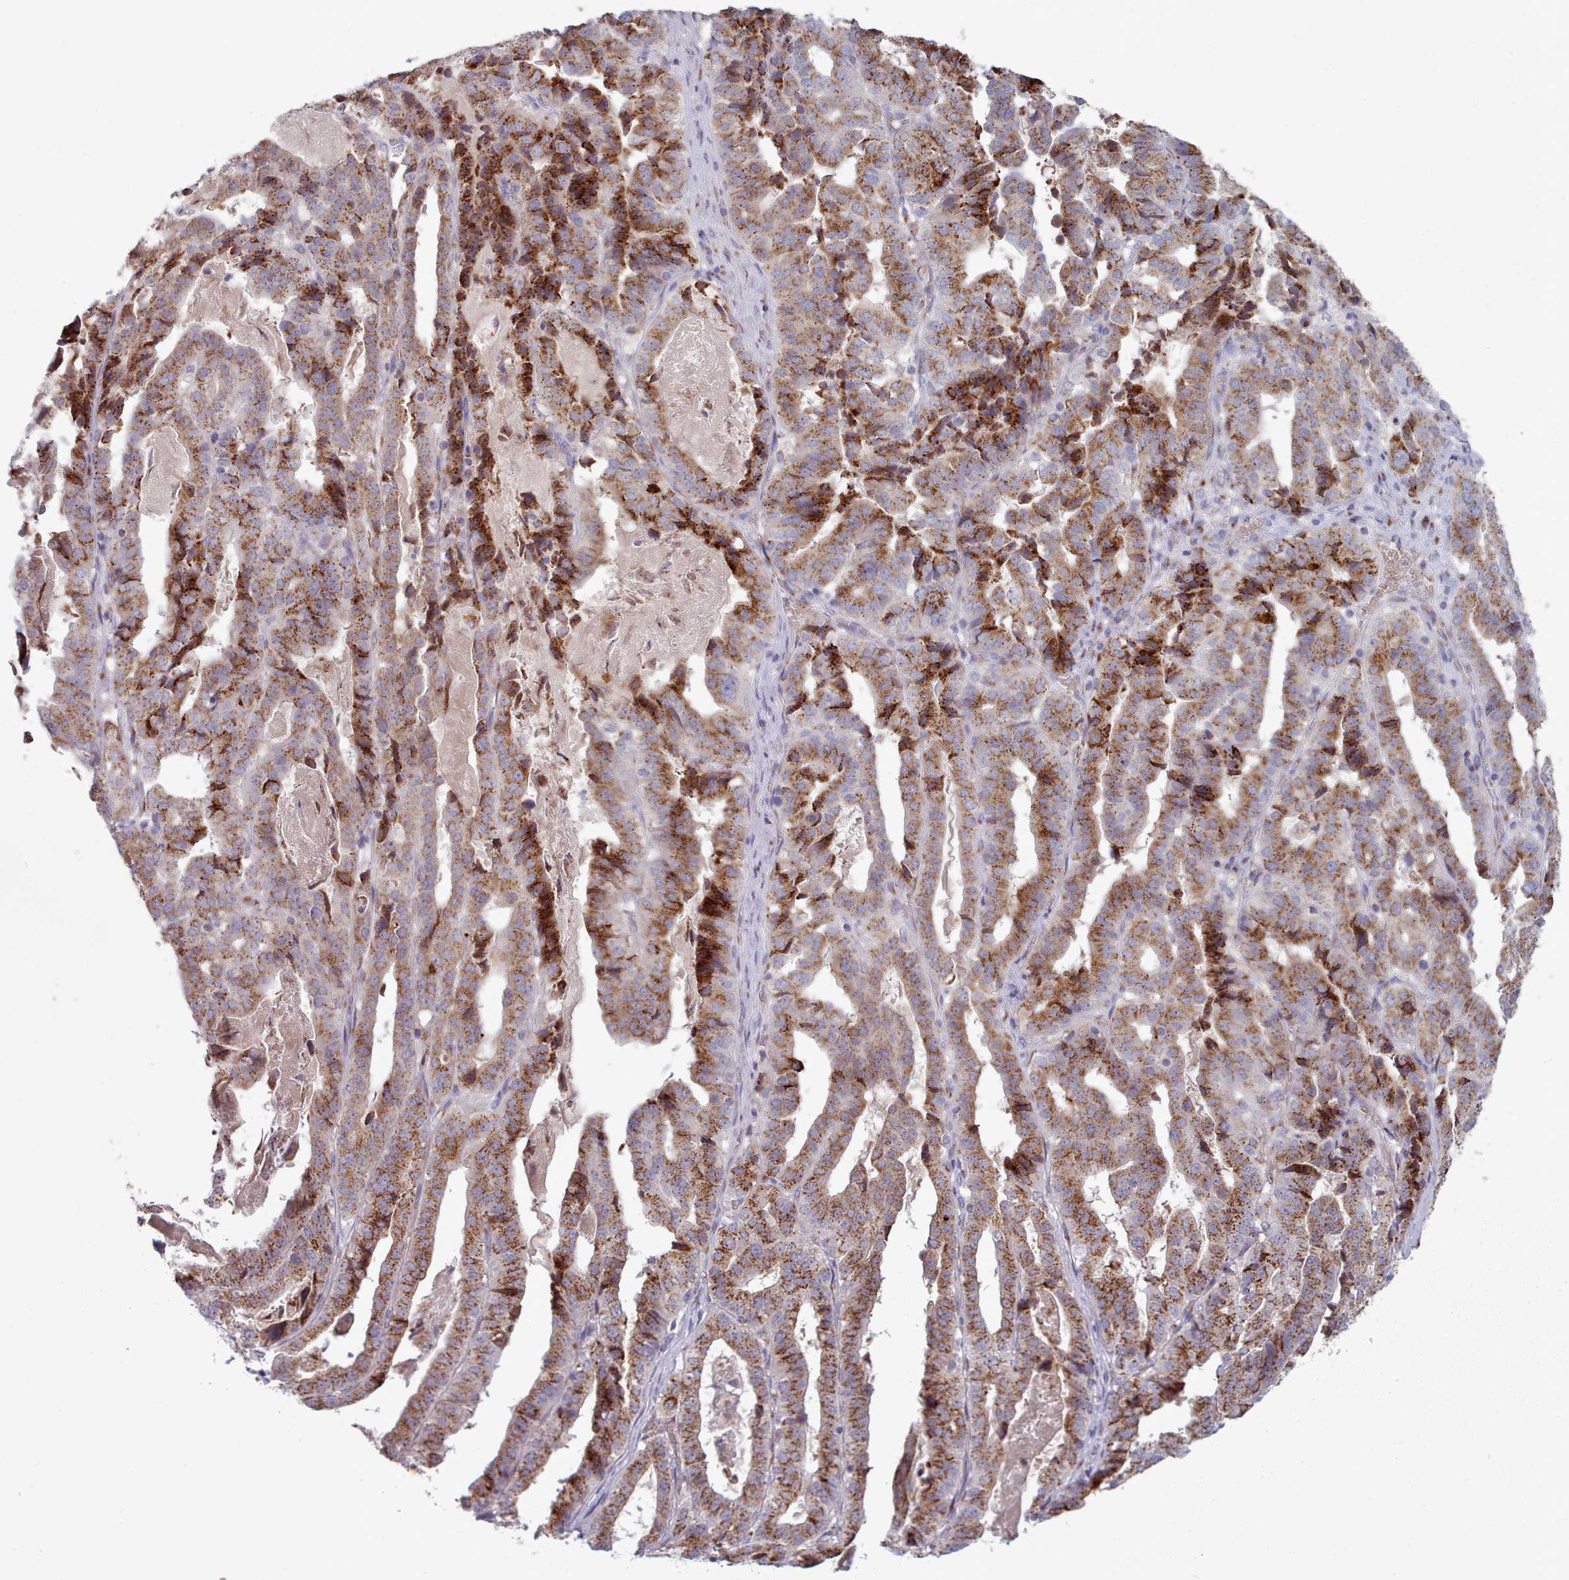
{"staining": {"intensity": "strong", "quantity": ">75%", "location": "cytoplasmic/membranous"}, "tissue": "stomach cancer", "cell_type": "Tumor cells", "image_type": "cancer", "snomed": [{"axis": "morphology", "description": "Adenocarcinoma, NOS"}, {"axis": "topography", "description": "Stomach"}], "caption": "Human stomach adenocarcinoma stained with a brown dye reveals strong cytoplasmic/membranous positive expression in about >75% of tumor cells.", "gene": "MAN1B1", "patient": {"sex": "male", "age": 48}}